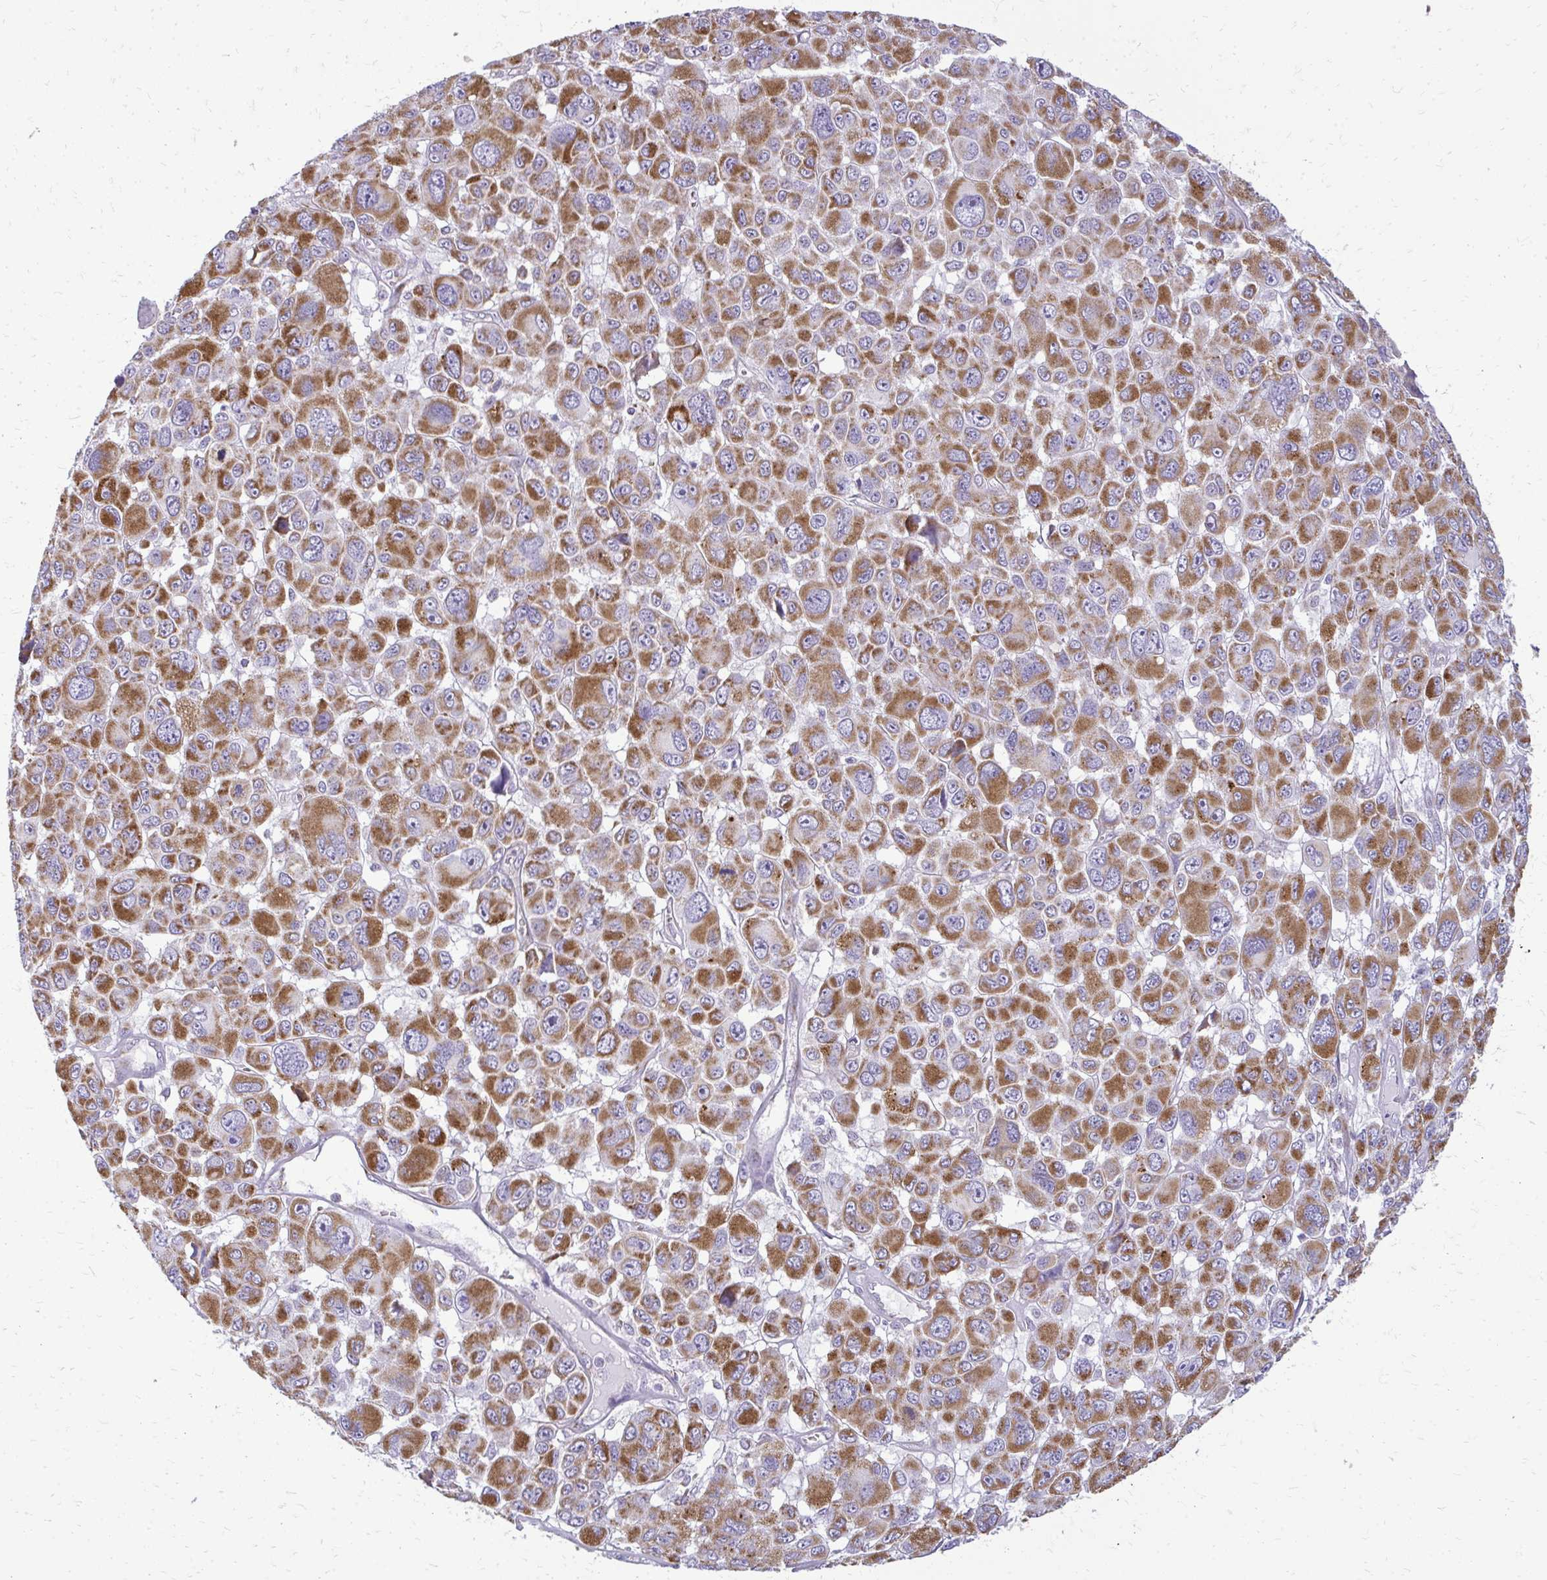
{"staining": {"intensity": "strong", "quantity": ">75%", "location": "cytoplasmic/membranous"}, "tissue": "melanoma", "cell_type": "Tumor cells", "image_type": "cancer", "snomed": [{"axis": "morphology", "description": "Malignant melanoma, NOS"}, {"axis": "topography", "description": "Skin"}], "caption": "Malignant melanoma stained with DAB immunohistochemistry (IHC) shows high levels of strong cytoplasmic/membranous expression in approximately >75% of tumor cells.", "gene": "IFIT1", "patient": {"sex": "female", "age": 66}}